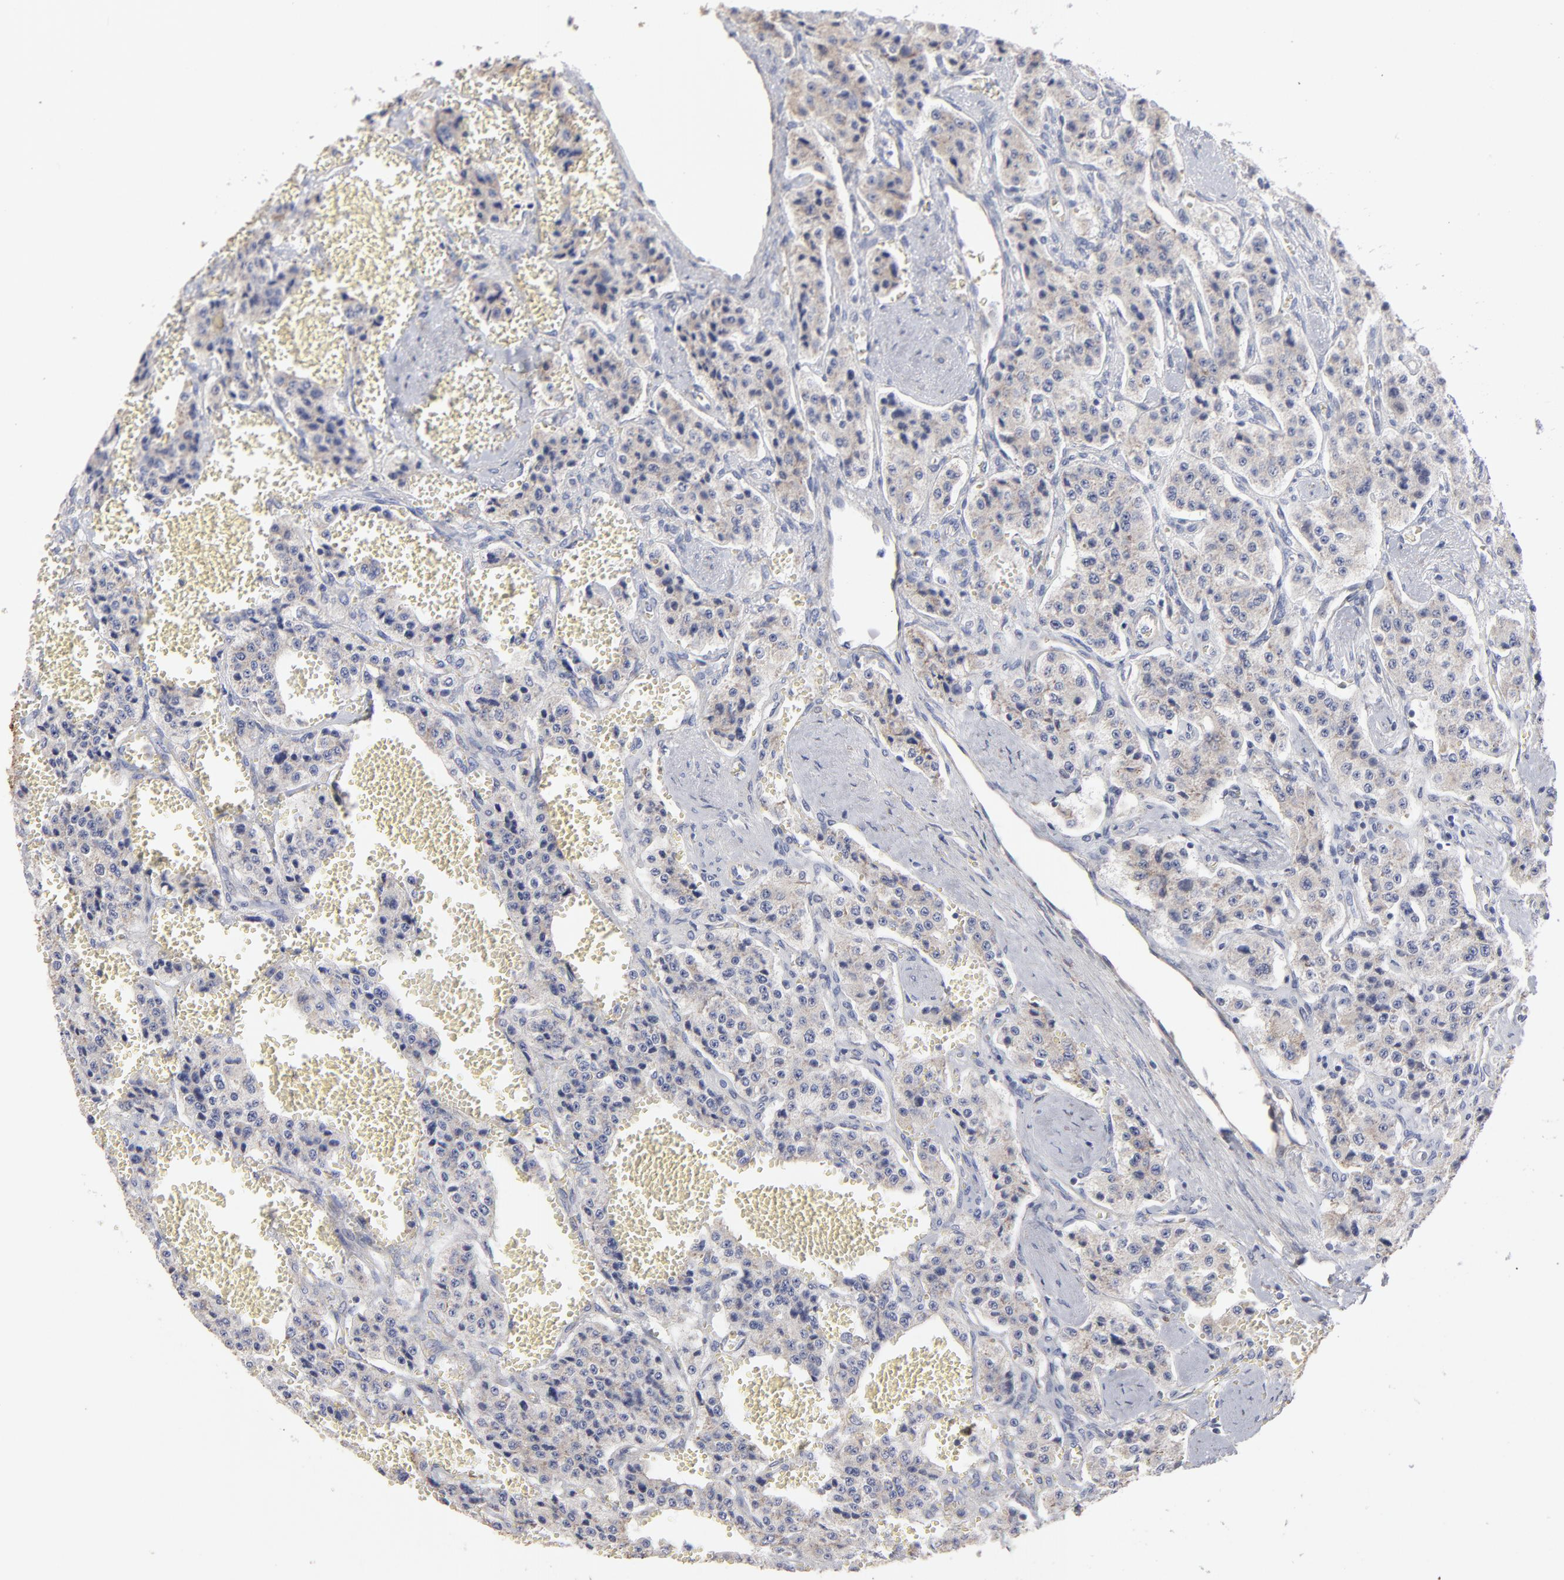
{"staining": {"intensity": "weak", "quantity": ">75%", "location": "cytoplasmic/membranous"}, "tissue": "carcinoid", "cell_type": "Tumor cells", "image_type": "cancer", "snomed": [{"axis": "morphology", "description": "Carcinoid, malignant, NOS"}, {"axis": "topography", "description": "Small intestine"}], "caption": "DAB (3,3'-diaminobenzidine) immunohistochemical staining of human carcinoid (malignant) shows weak cytoplasmic/membranous protein positivity in approximately >75% of tumor cells. (Brightfield microscopy of DAB IHC at high magnification).", "gene": "RPL3", "patient": {"sex": "male", "age": 52}}